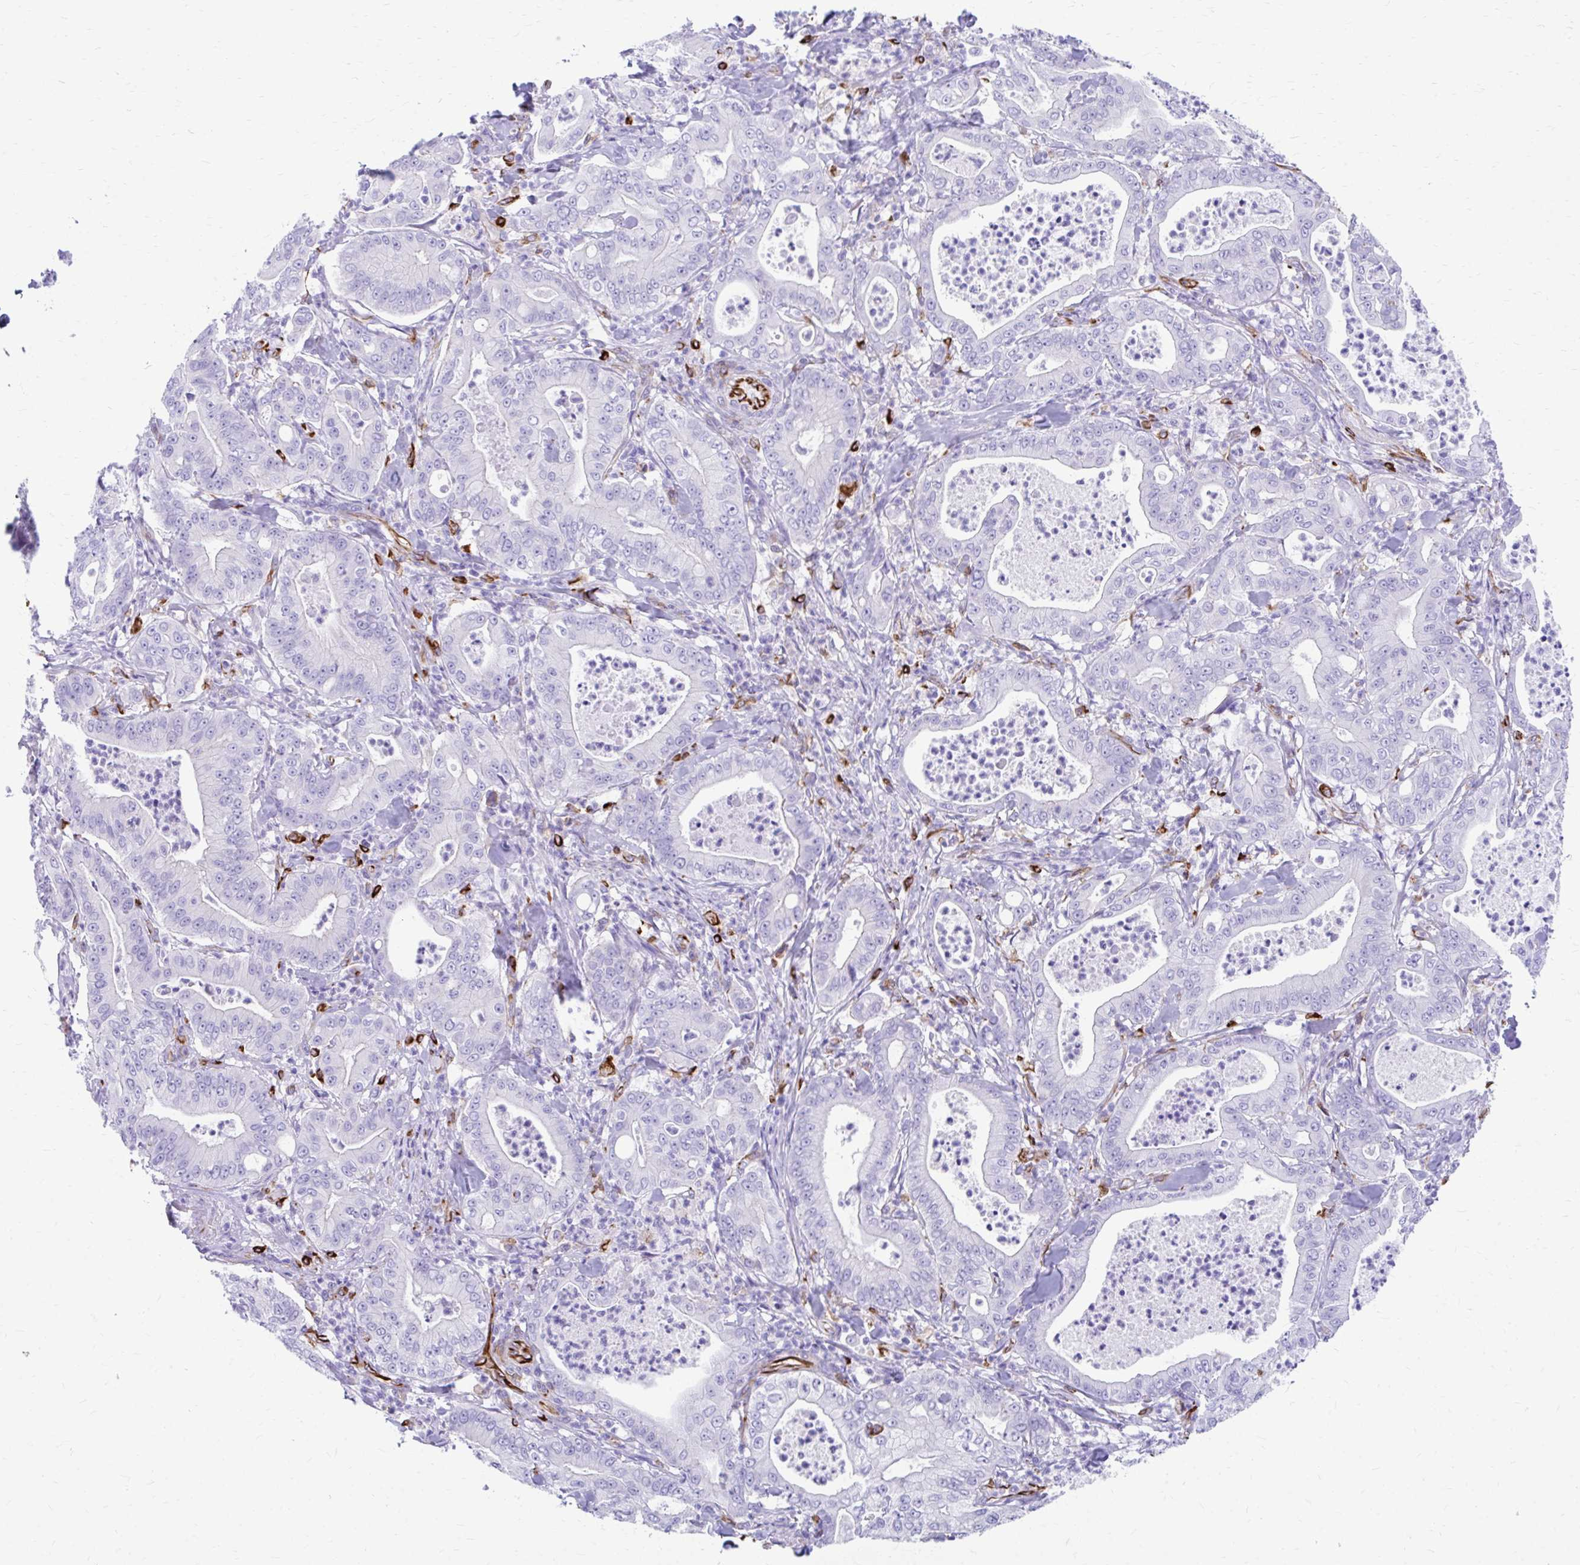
{"staining": {"intensity": "negative", "quantity": "none", "location": "none"}, "tissue": "pancreatic cancer", "cell_type": "Tumor cells", "image_type": "cancer", "snomed": [{"axis": "morphology", "description": "Adenocarcinoma, NOS"}, {"axis": "topography", "description": "Pancreas"}], "caption": "A high-resolution photomicrograph shows IHC staining of adenocarcinoma (pancreatic), which reveals no significant positivity in tumor cells.", "gene": "ZNF699", "patient": {"sex": "male", "age": 71}}